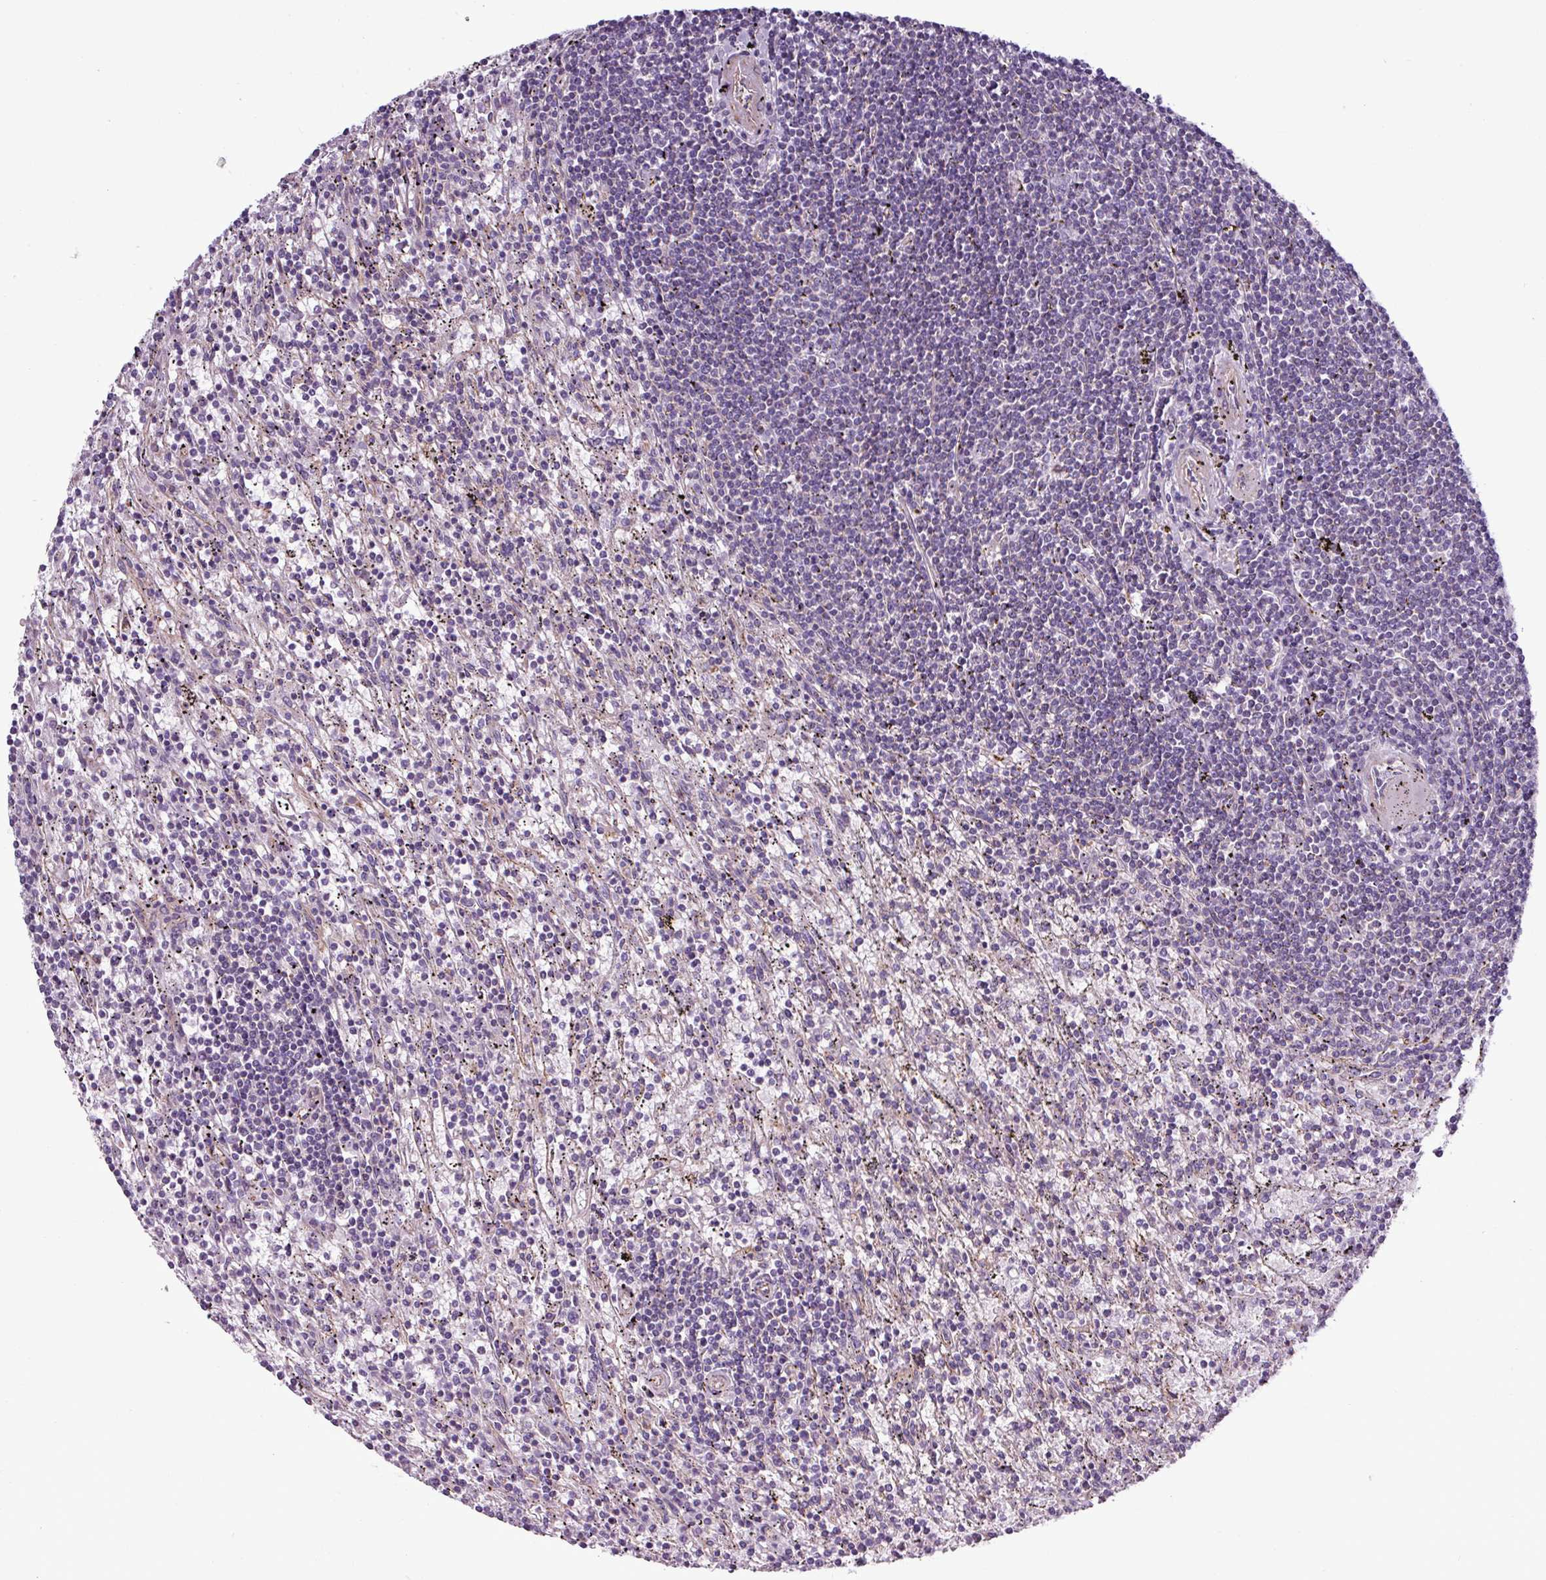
{"staining": {"intensity": "negative", "quantity": "none", "location": "none"}, "tissue": "lymphoma", "cell_type": "Tumor cells", "image_type": "cancer", "snomed": [{"axis": "morphology", "description": "Malignant lymphoma, non-Hodgkin's type, Low grade"}, {"axis": "topography", "description": "Spleen"}], "caption": "An image of human lymphoma is negative for staining in tumor cells.", "gene": "BTN2A2", "patient": {"sex": "male", "age": 76}}